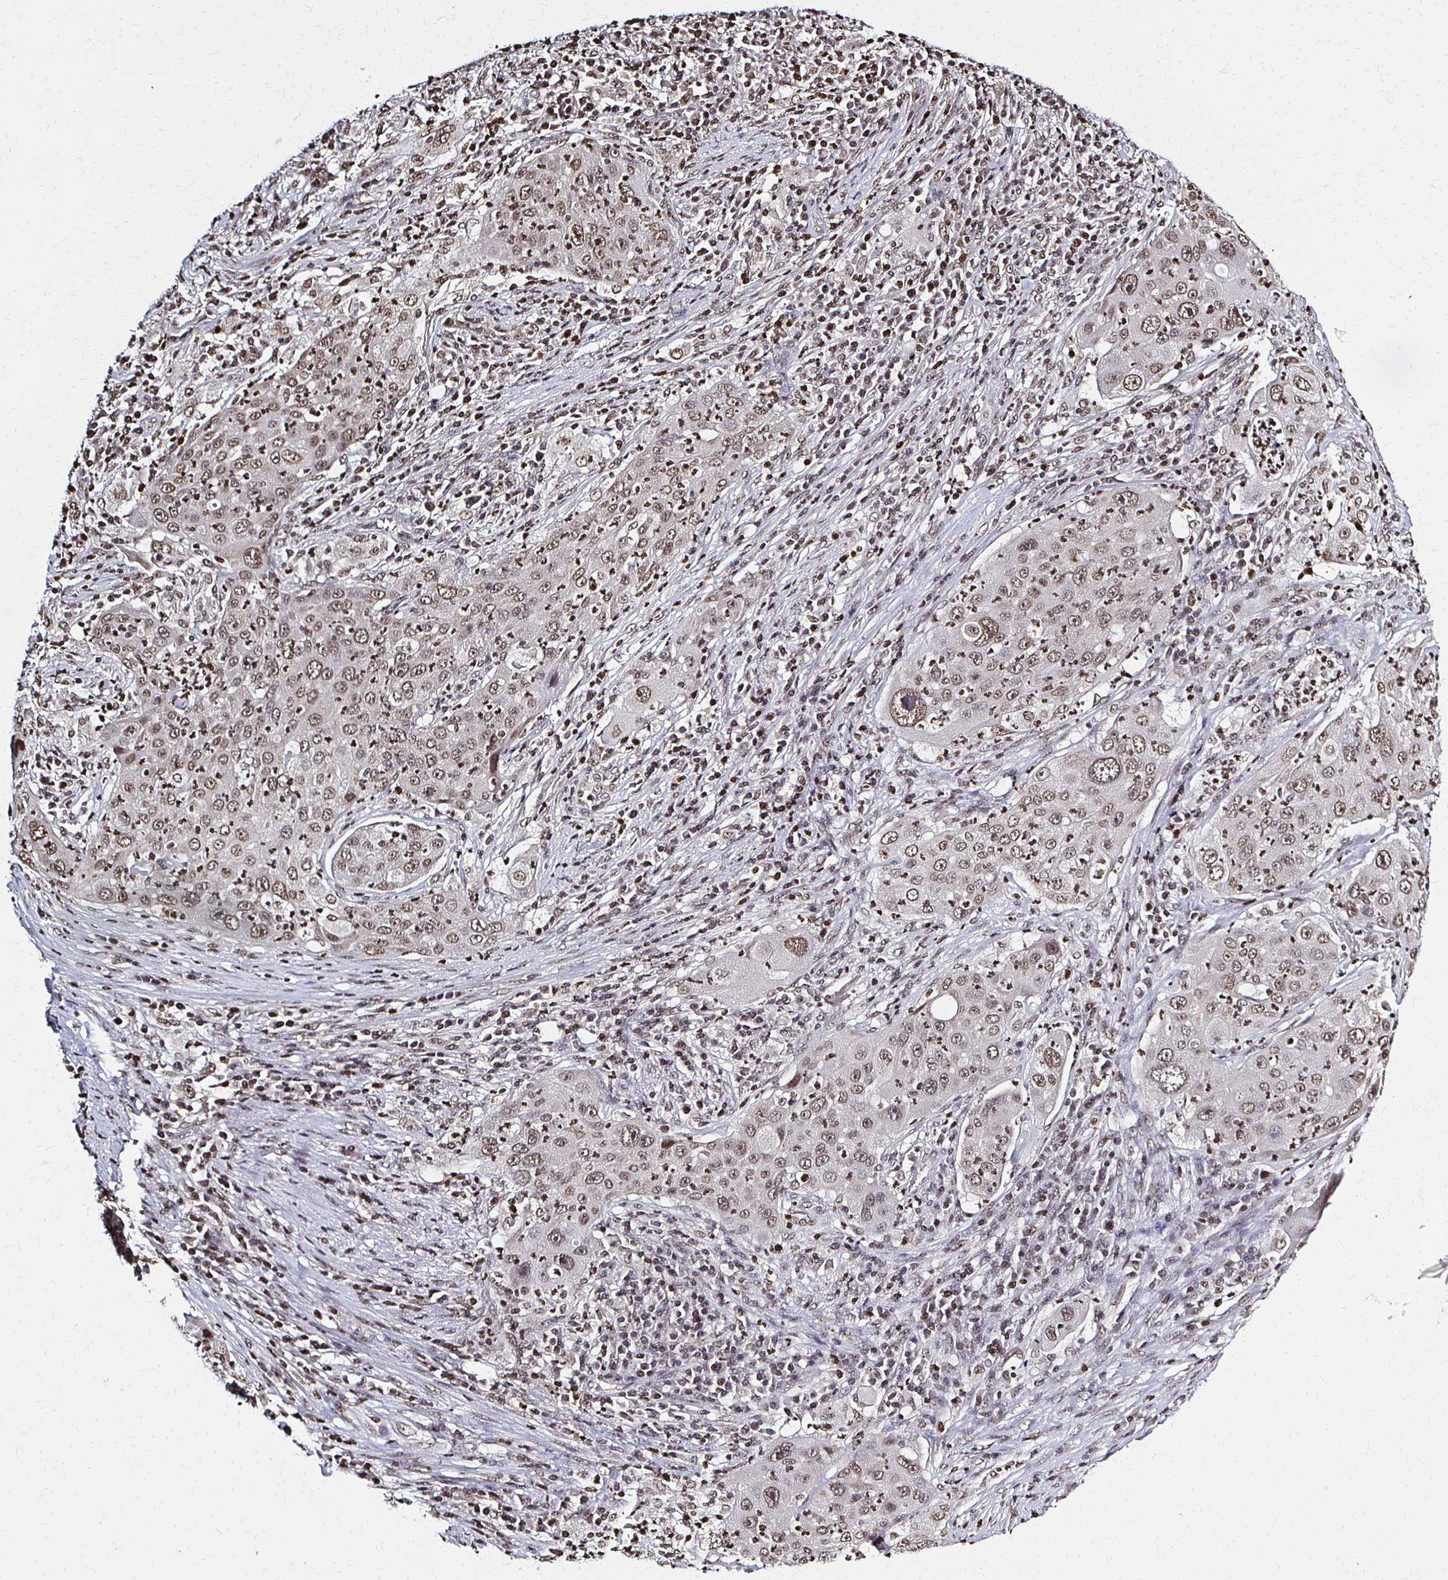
{"staining": {"intensity": "weak", "quantity": ">75%", "location": "nuclear"}, "tissue": "lung cancer", "cell_type": "Tumor cells", "image_type": "cancer", "snomed": [{"axis": "morphology", "description": "Squamous cell carcinoma, NOS"}, {"axis": "topography", "description": "Lung"}], "caption": "Immunohistochemistry (IHC) photomicrograph of lung cancer (squamous cell carcinoma) stained for a protein (brown), which displays low levels of weak nuclear expression in approximately >75% of tumor cells.", "gene": "HOXA9", "patient": {"sex": "female", "age": 59}}